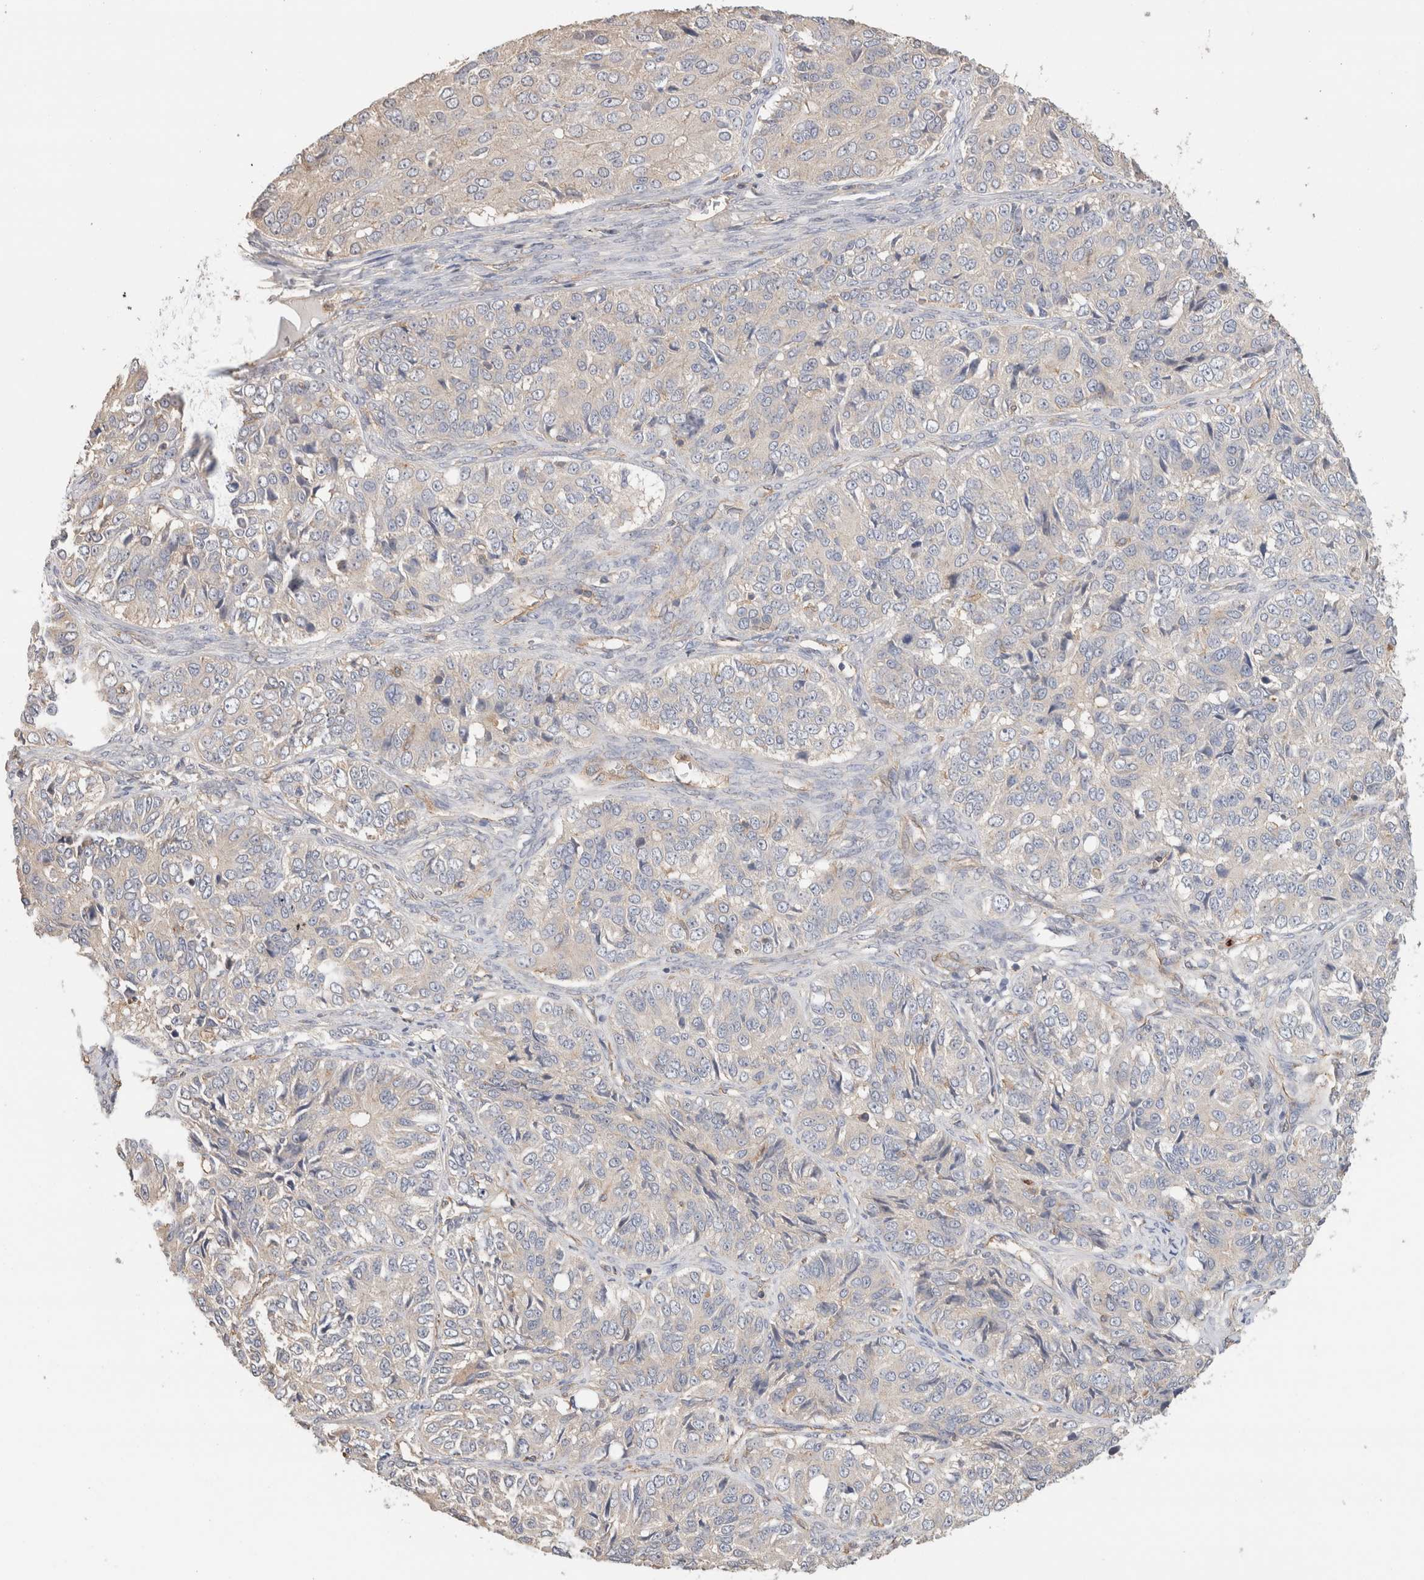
{"staining": {"intensity": "negative", "quantity": "none", "location": "none"}, "tissue": "ovarian cancer", "cell_type": "Tumor cells", "image_type": "cancer", "snomed": [{"axis": "morphology", "description": "Carcinoma, endometroid"}, {"axis": "topography", "description": "Ovary"}], "caption": "The photomicrograph reveals no staining of tumor cells in ovarian cancer (endometroid carcinoma).", "gene": "CFAP418", "patient": {"sex": "female", "age": 51}}